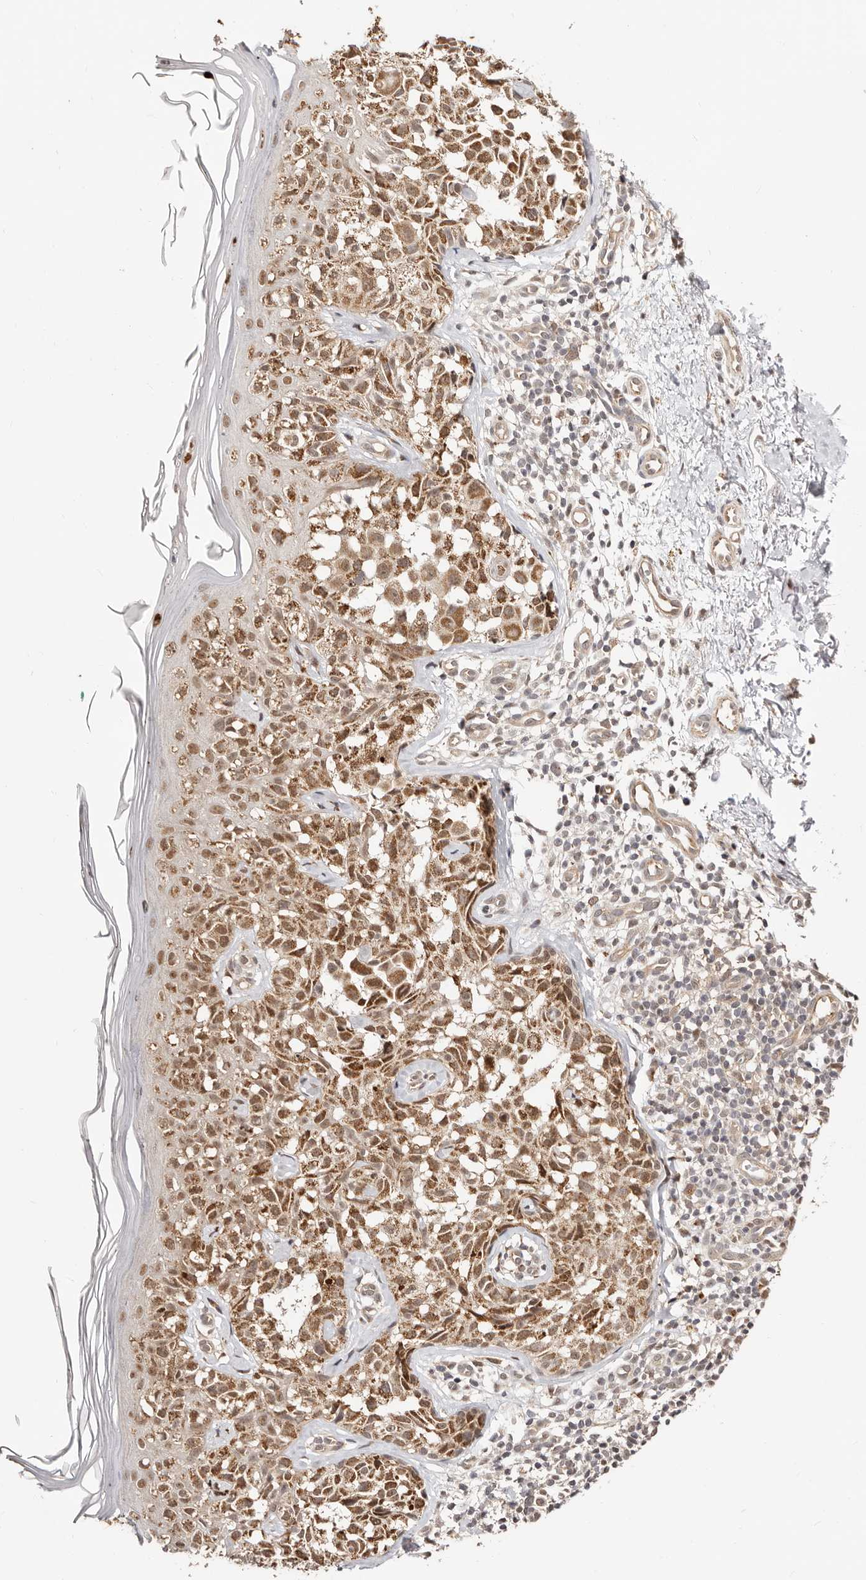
{"staining": {"intensity": "moderate", "quantity": ">75%", "location": "nuclear"}, "tissue": "melanoma", "cell_type": "Tumor cells", "image_type": "cancer", "snomed": [{"axis": "morphology", "description": "Malignant melanoma, NOS"}, {"axis": "topography", "description": "Skin"}], "caption": "Immunohistochemical staining of melanoma displays medium levels of moderate nuclear expression in about >75% of tumor cells.", "gene": "CTNNBL1", "patient": {"sex": "female", "age": 50}}